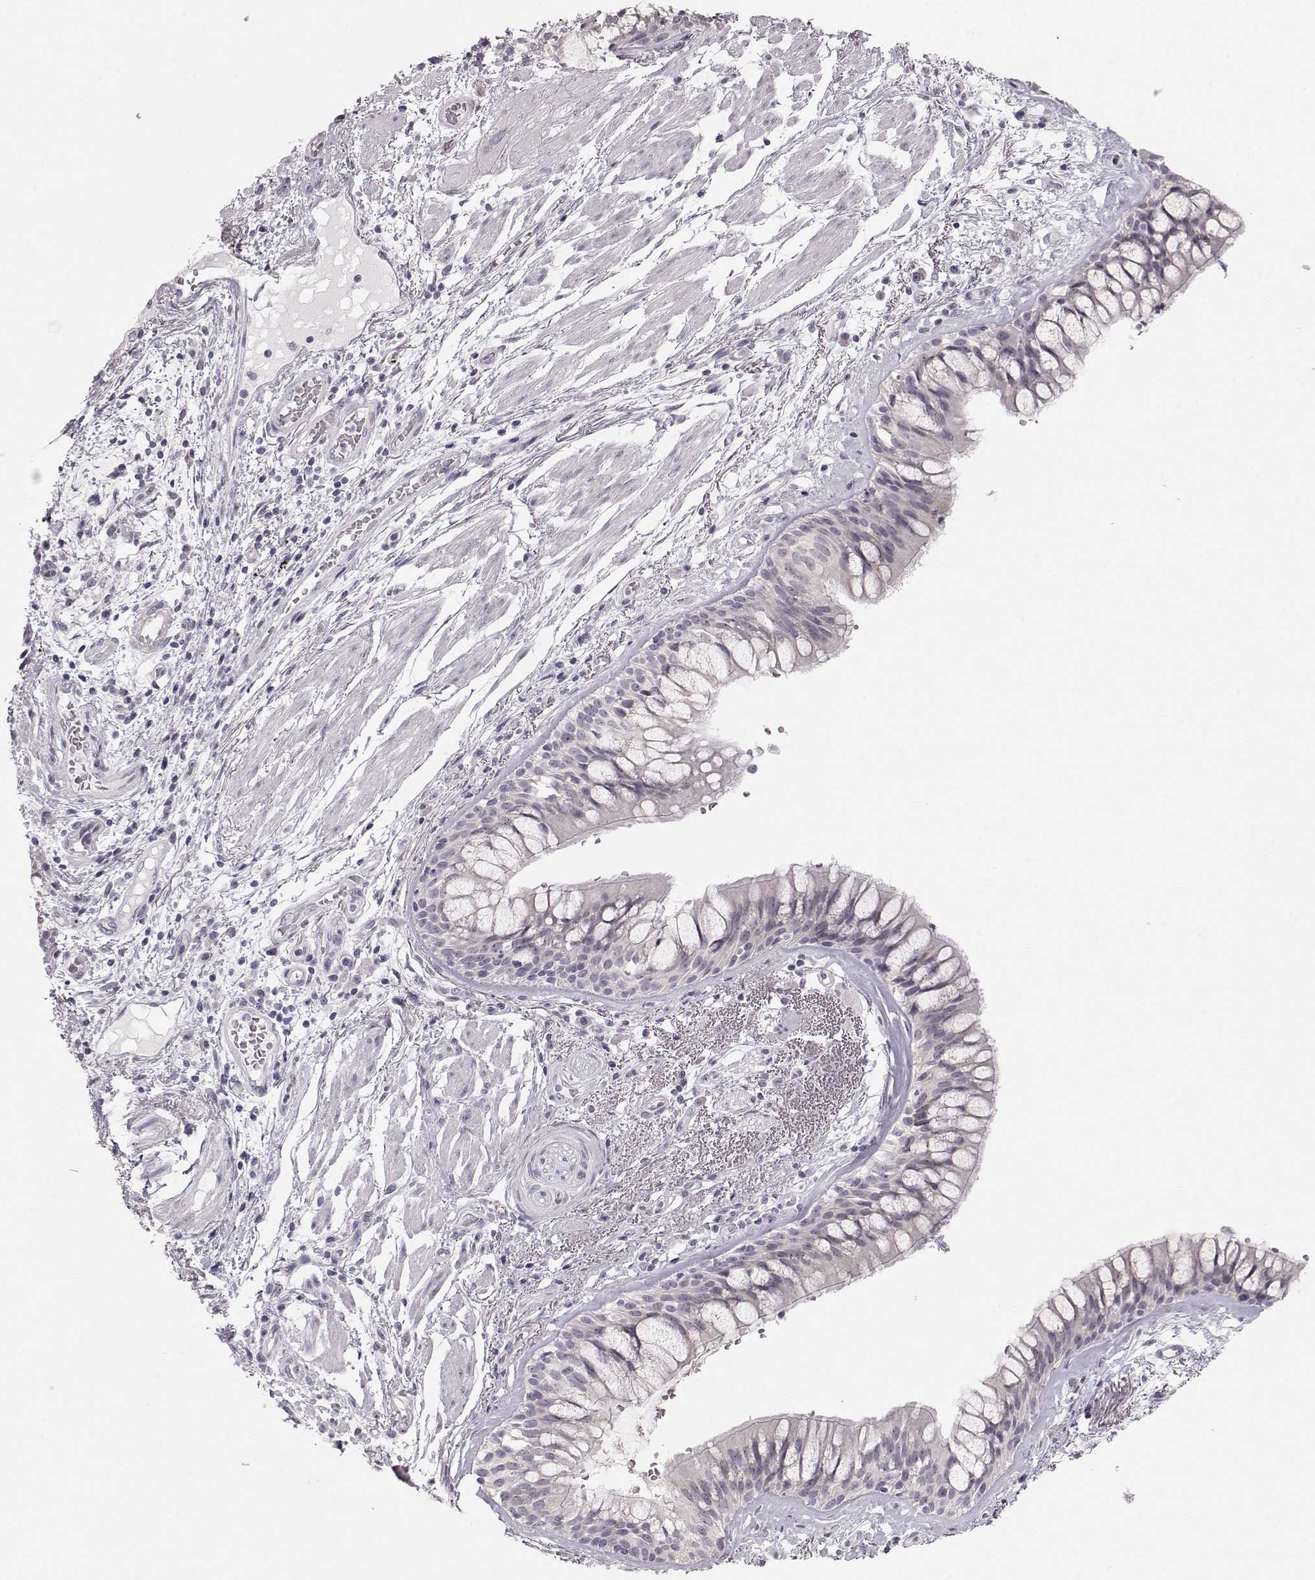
{"staining": {"intensity": "negative", "quantity": "none", "location": "none"}, "tissue": "bronchus", "cell_type": "Respiratory epithelial cells", "image_type": "normal", "snomed": [{"axis": "morphology", "description": "Normal tissue, NOS"}, {"axis": "topography", "description": "Bronchus"}, {"axis": "topography", "description": "Lung"}], "caption": "A histopathology image of human bronchus is negative for staining in respiratory epithelial cells.", "gene": "FAM205A", "patient": {"sex": "female", "age": 57}}